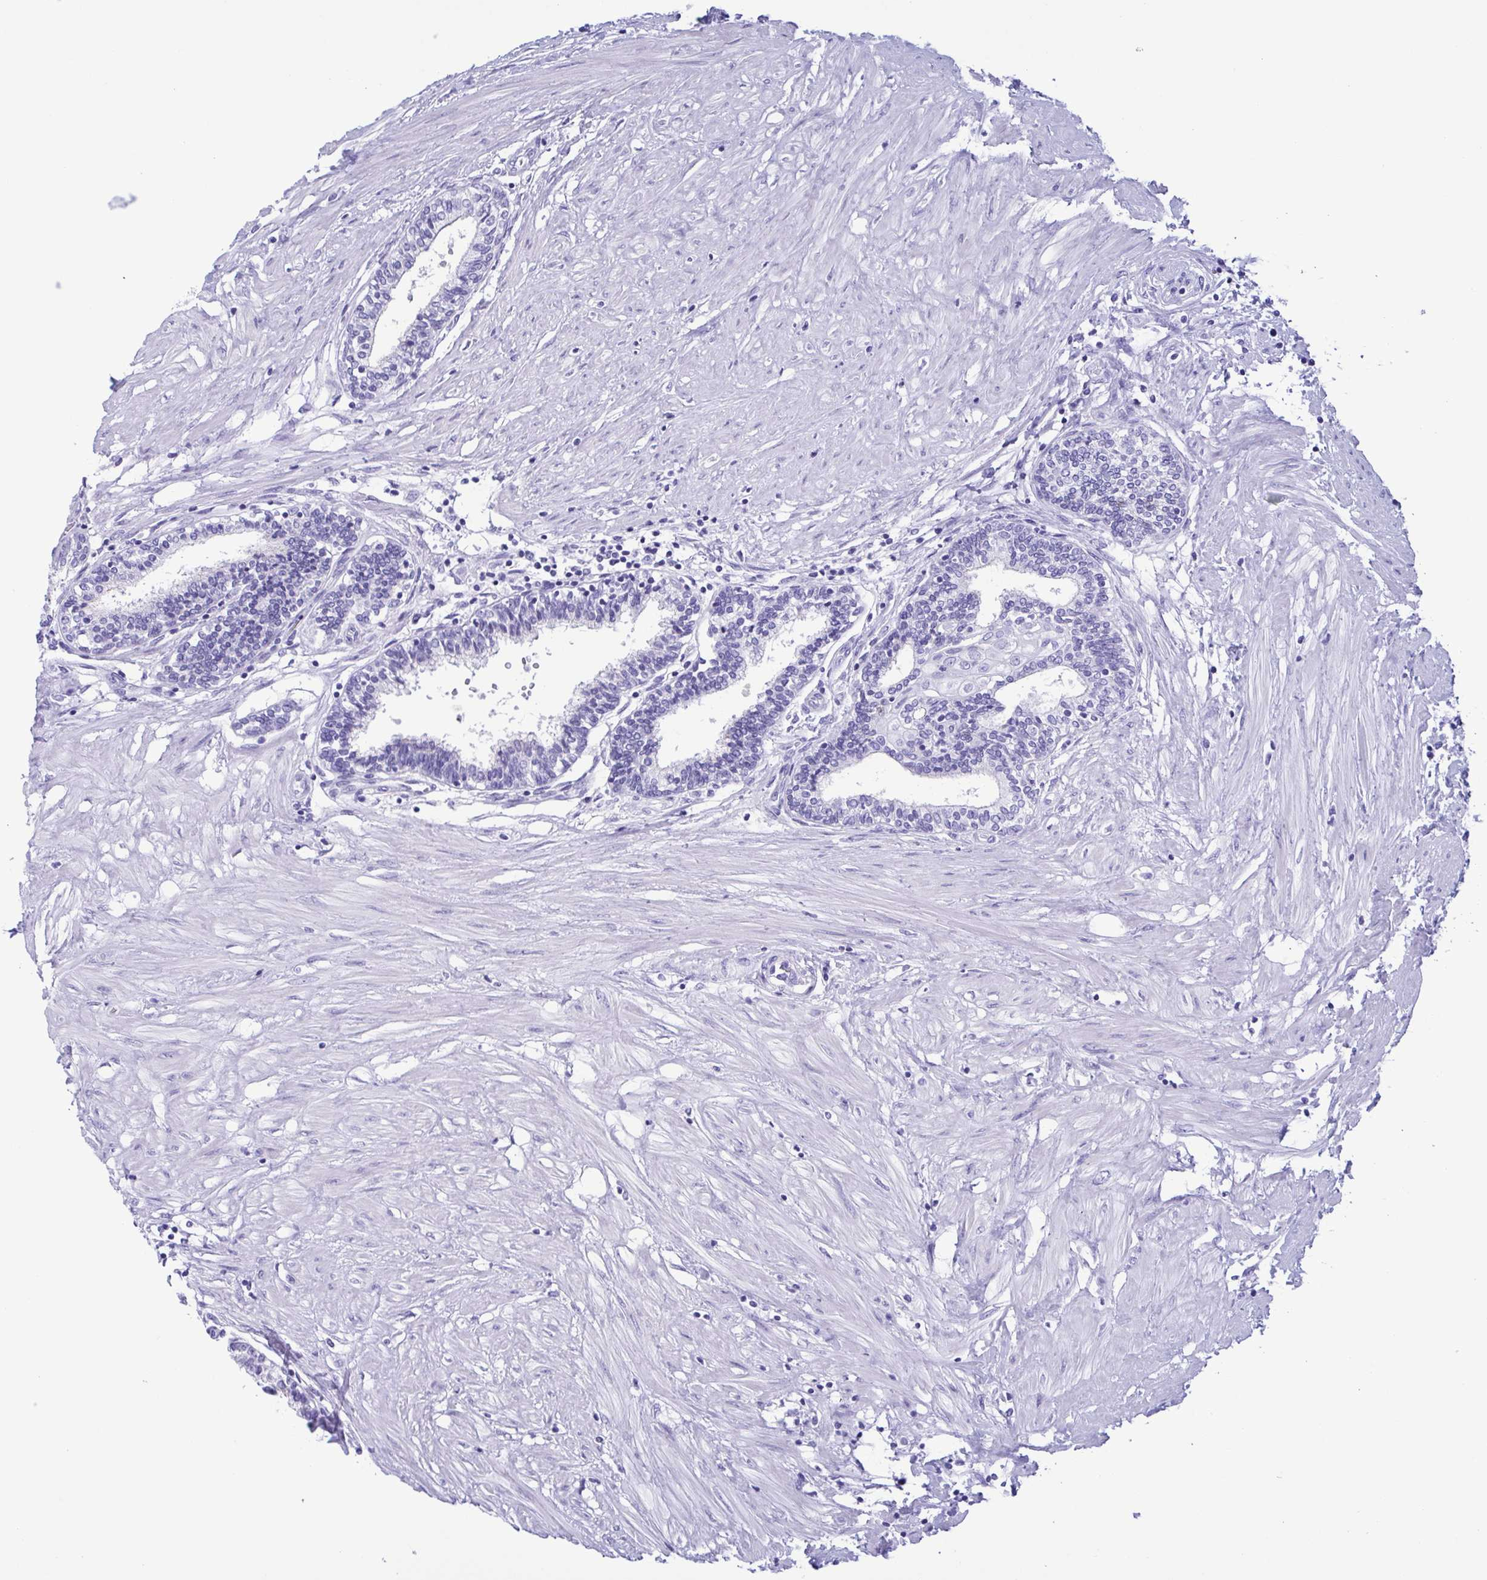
{"staining": {"intensity": "negative", "quantity": "none", "location": "none"}, "tissue": "prostate", "cell_type": "Glandular cells", "image_type": "normal", "snomed": [{"axis": "morphology", "description": "Normal tissue, NOS"}, {"axis": "topography", "description": "Prostate"}], "caption": "This is an IHC micrograph of unremarkable human prostate. There is no staining in glandular cells.", "gene": "TSPY10", "patient": {"sex": "male", "age": 55}}